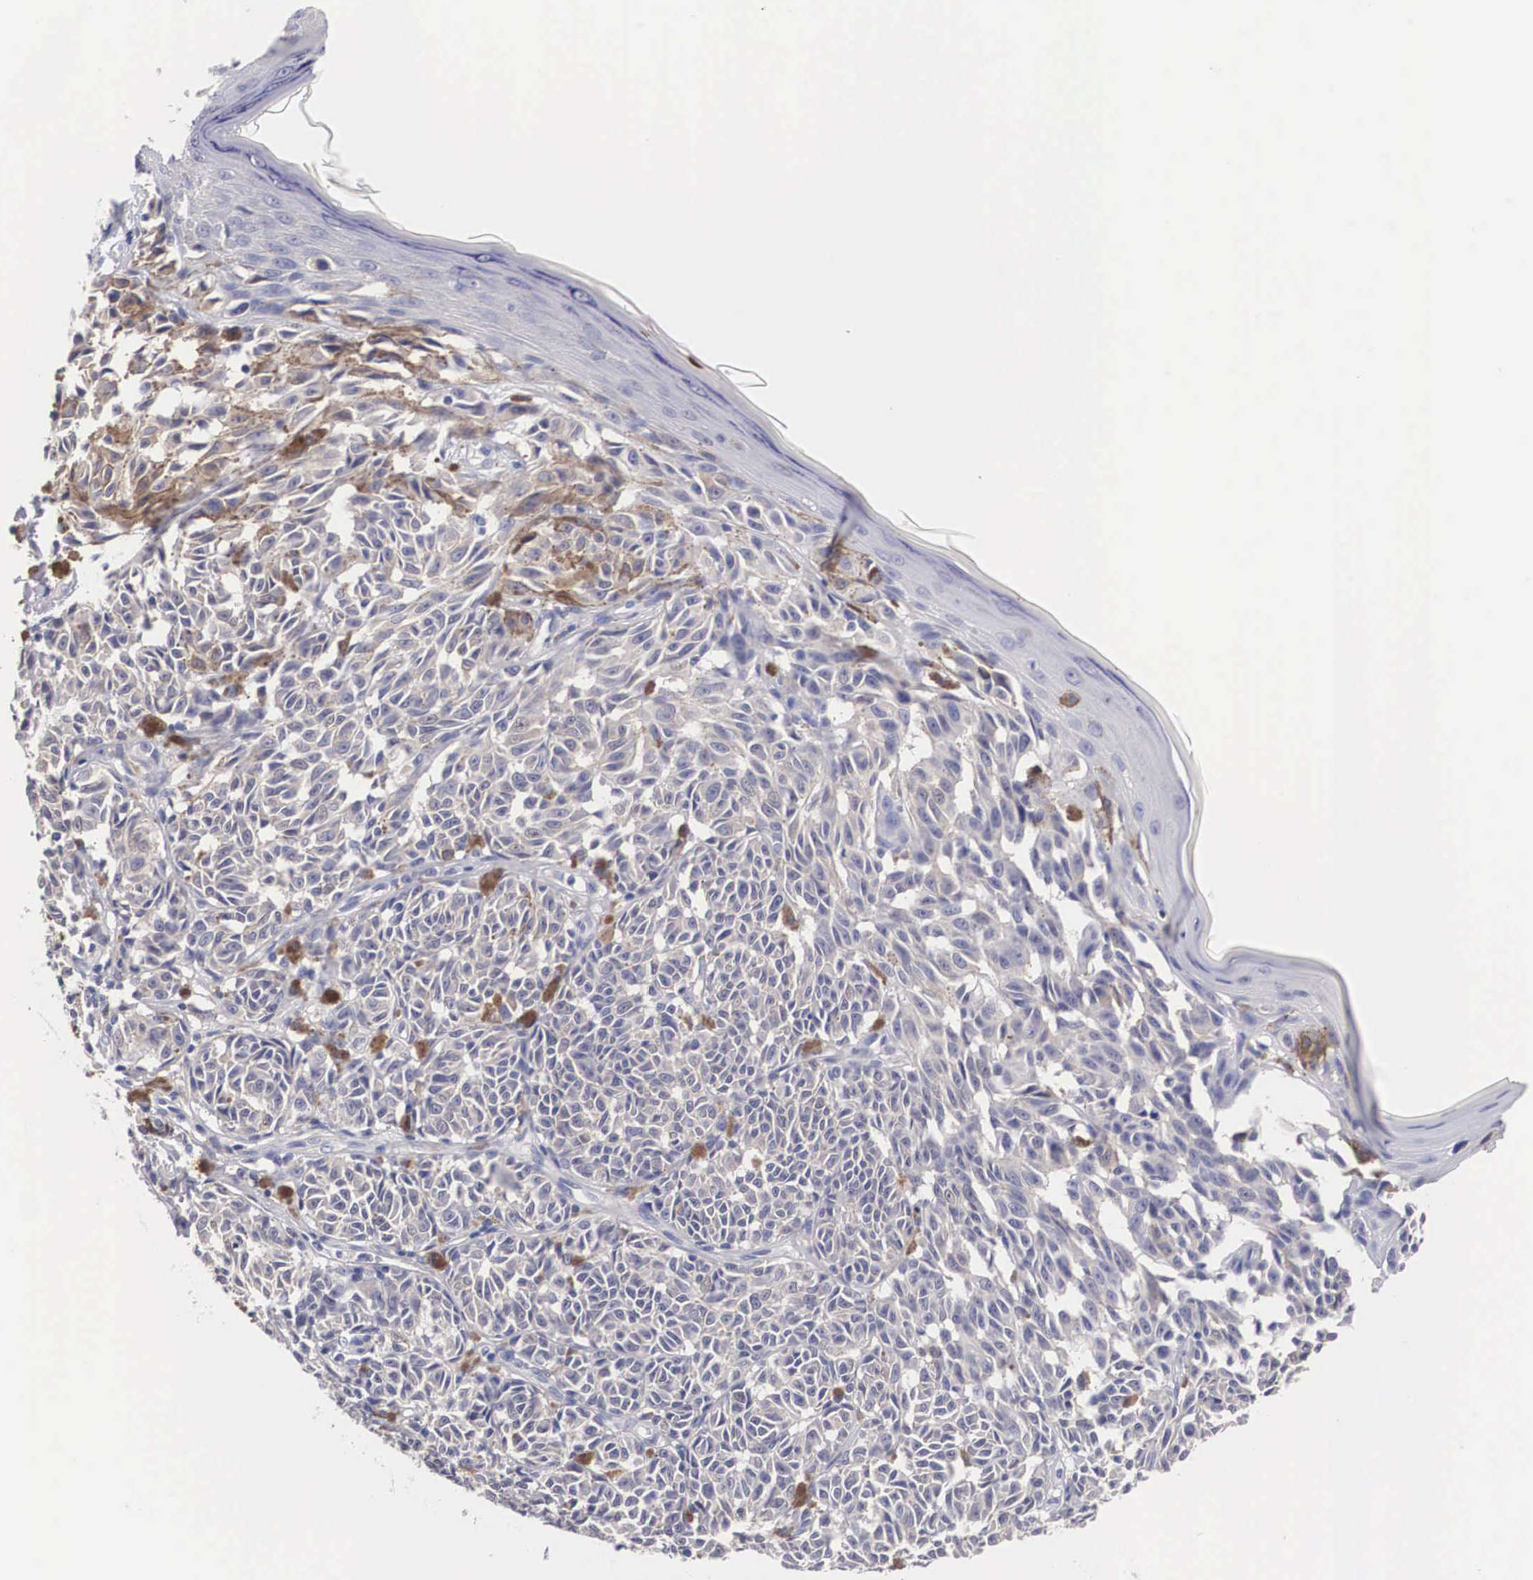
{"staining": {"intensity": "negative", "quantity": "none", "location": "none"}, "tissue": "melanoma", "cell_type": "Tumor cells", "image_type": "cancer", "snomed": [{"axis": "morphology", "description": "Malignant melanoma, NOS"}, {"axis": "topography", "description": "Skin"}], "caption": "This histopathology image is of melanoma stained with immunohistochemistry to label a protein in brown with the nuclei are counter-stained blue. There is no expression in tumor cells. The staining is performed using DAB brown chromogen with nuclei counter-stained in using hematoxylin.", "gene": "ABHD4", "patient": {"sex": "male", "age": 49}}